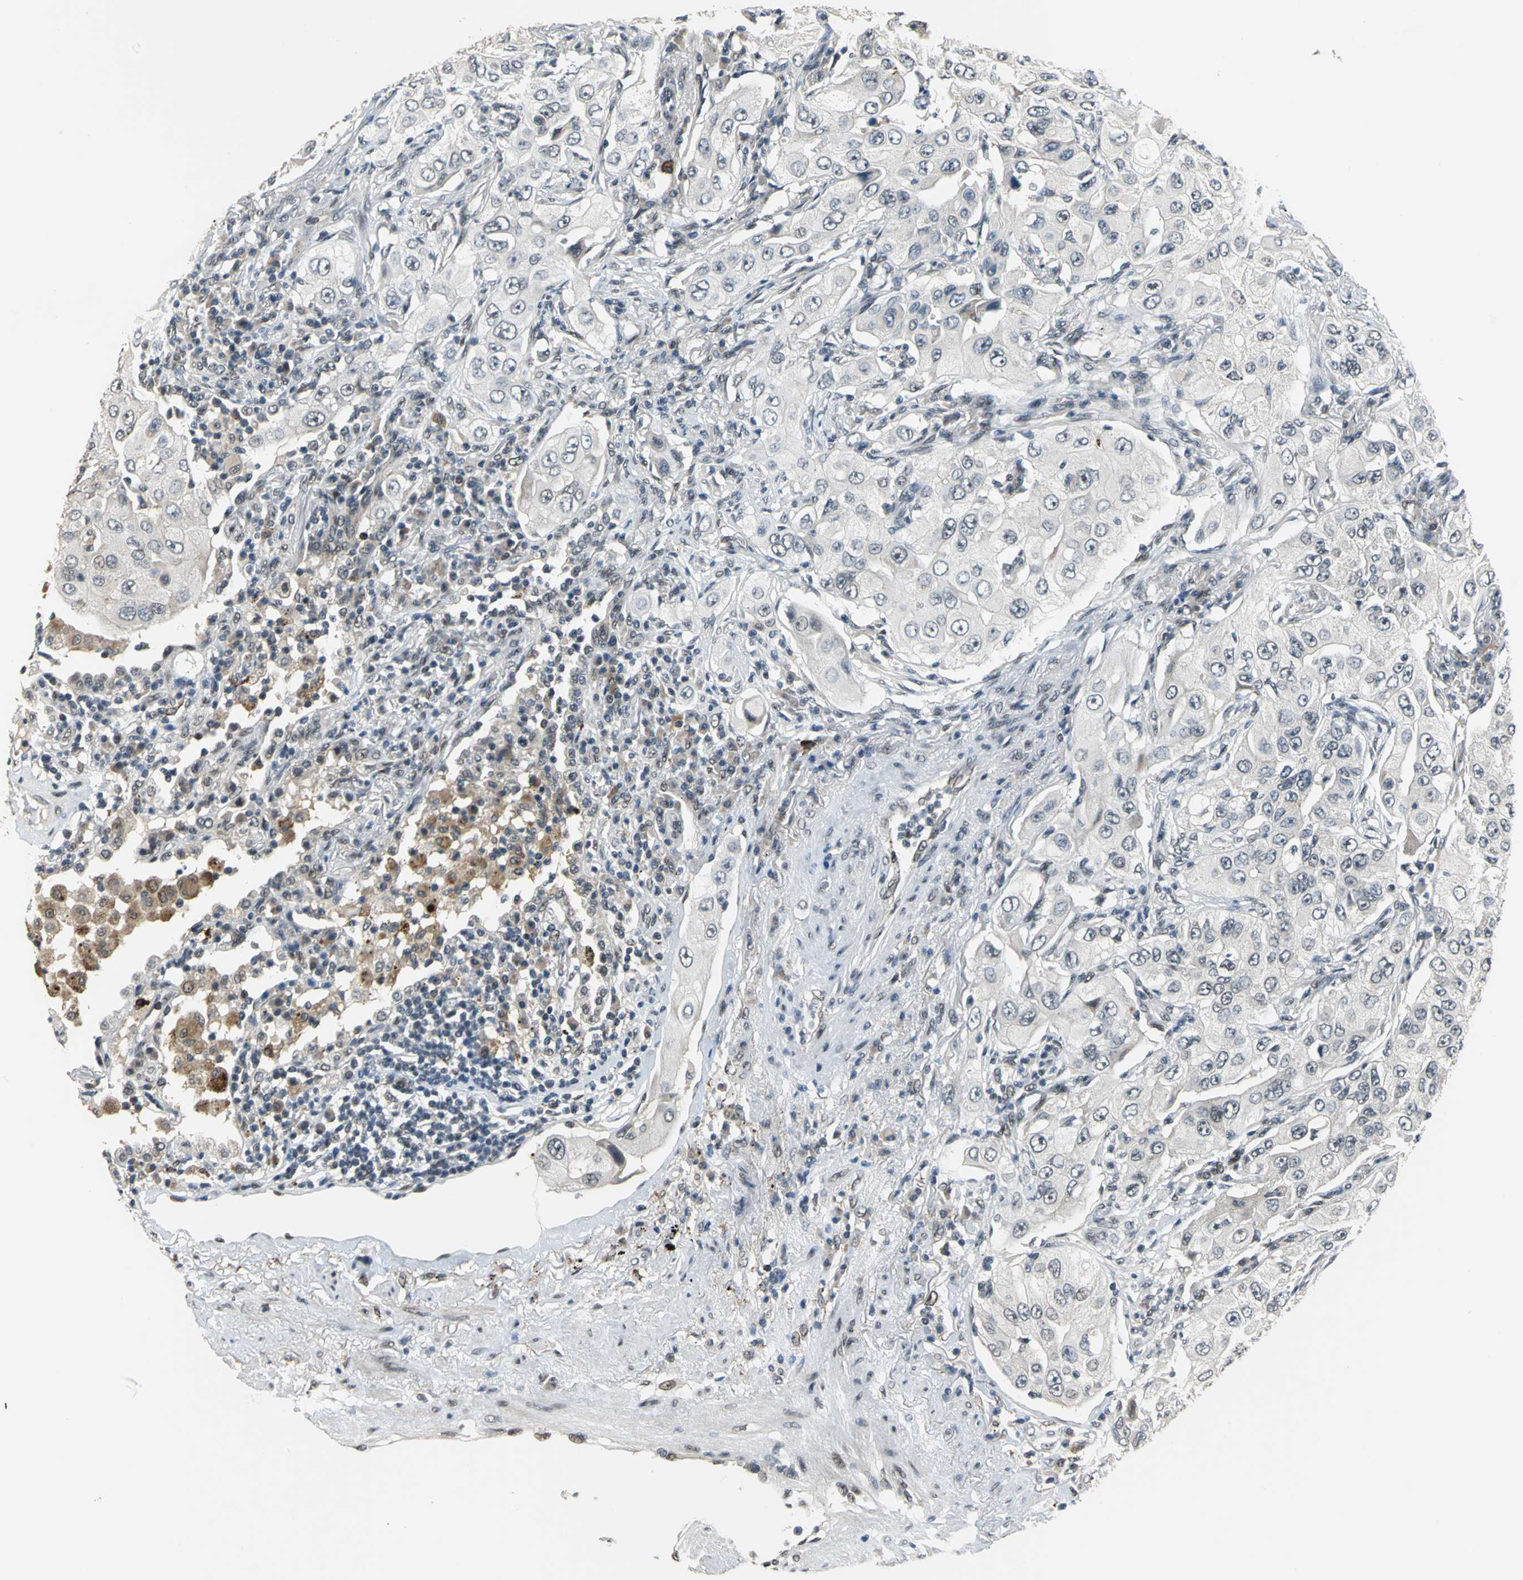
{"staining": {"intensity": "negative", "quantity": "none", "location": "none"}, "tissue": "lung cancer", "cell_type": "Tumor cells", "image_type": "cancer", "snomed": [{"axis": "morphology", "description": "Adenocarcinoma, NOS"}, {"axis": "topography", "description": "Lung"}], "caption": "Human adenocarcinoma (lung) stained for a protein using immunohistochemistry demonstrates no expression in tumor cells.", "gene": "ELF2", "patient": {"sex": "male", "age": 84}}